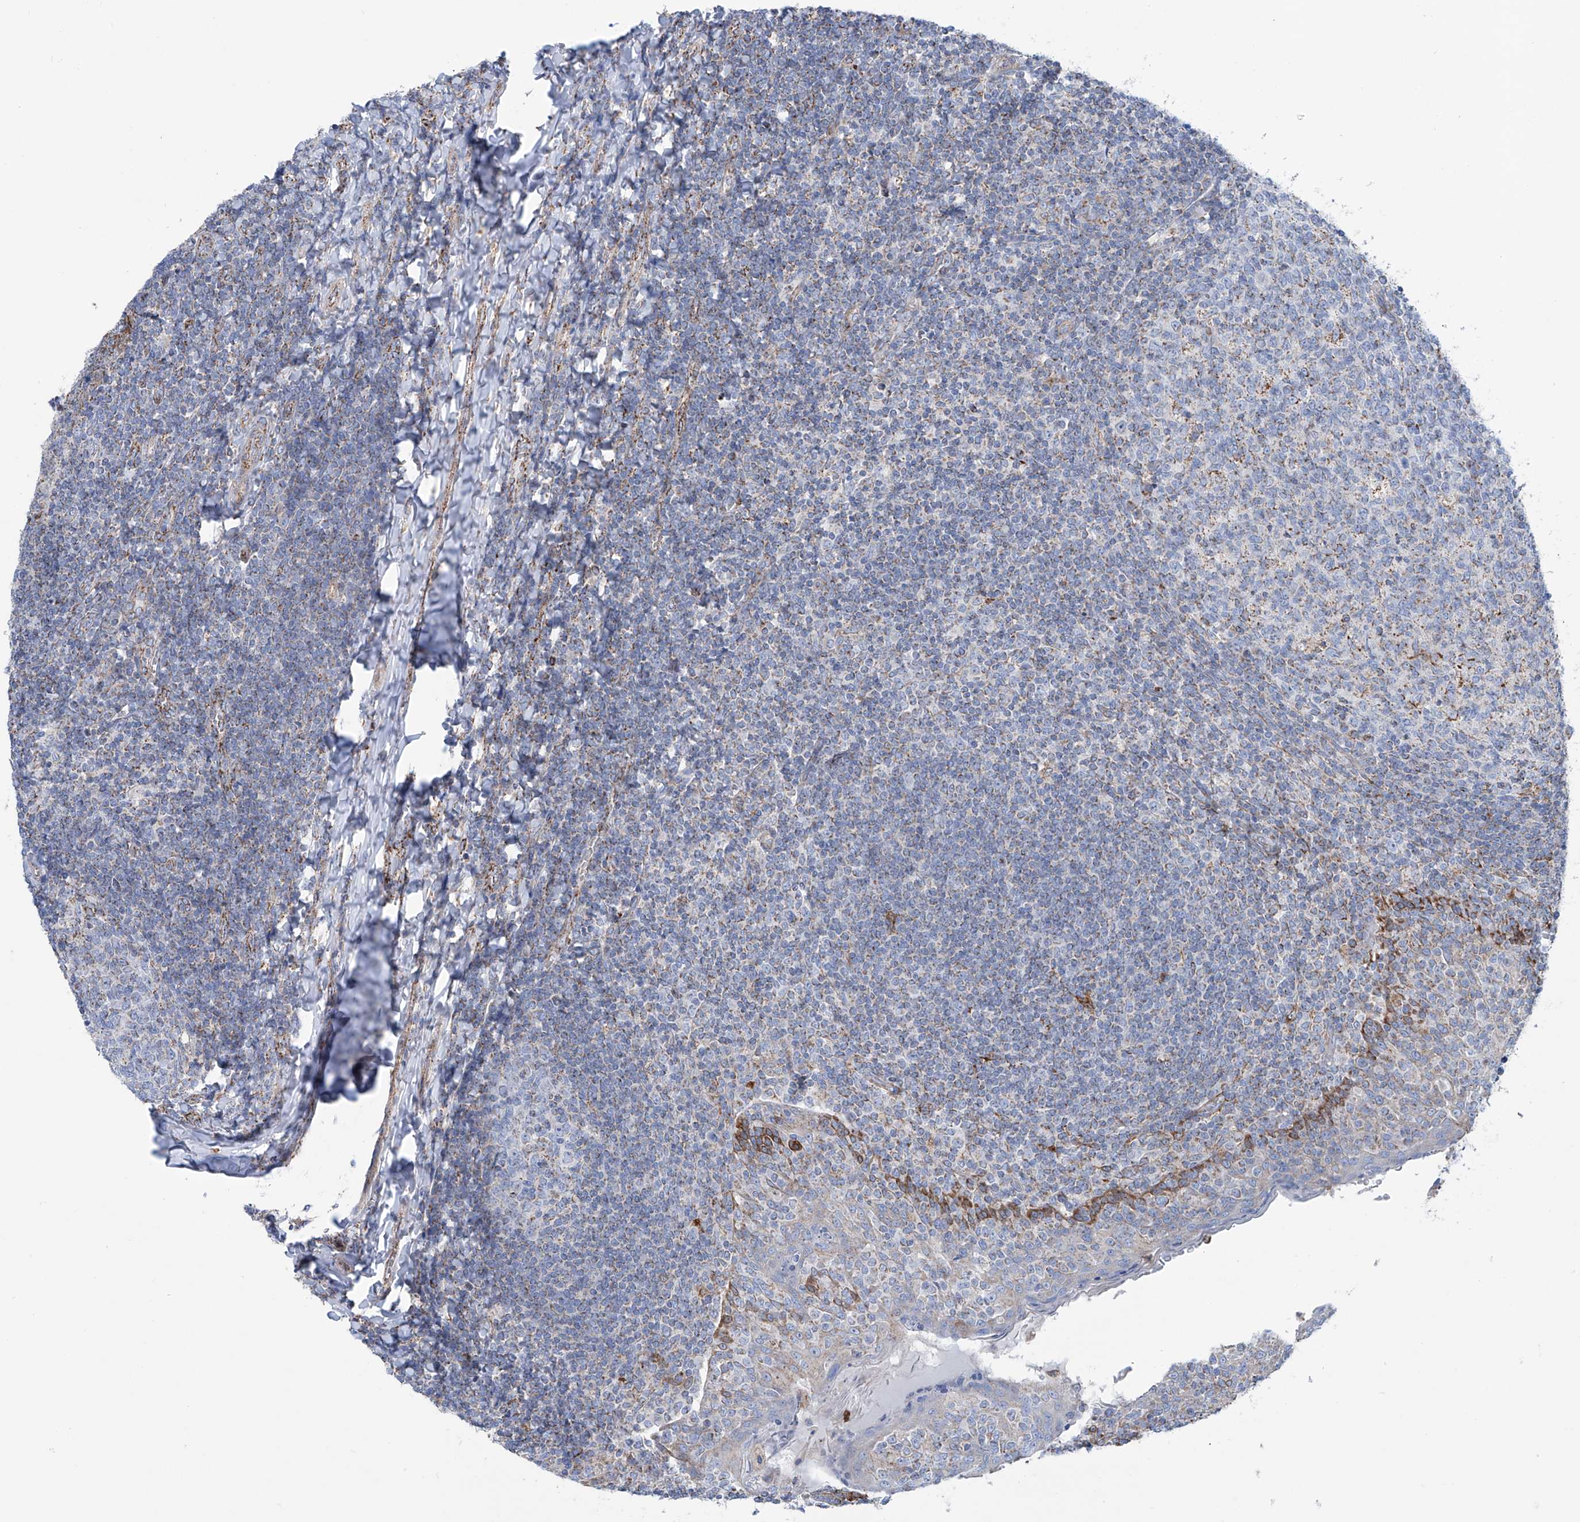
{"staining": {"intensity": "moderate", "quantity": "<25%", "location": "cytoplasmic/membranous"}, "tissue": "tonsil", "cell_type": "Germinal center cells", "image_type": "normal", "snomed": [{"axis": "morphology", "description": "Normal tissue, NOS"}, {"axis": "topography", "description": "Tonsil"}], "caption": "Human tonsil stained with a brown dye displays moderate cytoplasmic/membranous positive expression in approximately <25% of germinal center cells.", "gene": "ALDH6A1", "patient": {"sex": "female", "age": 19}}